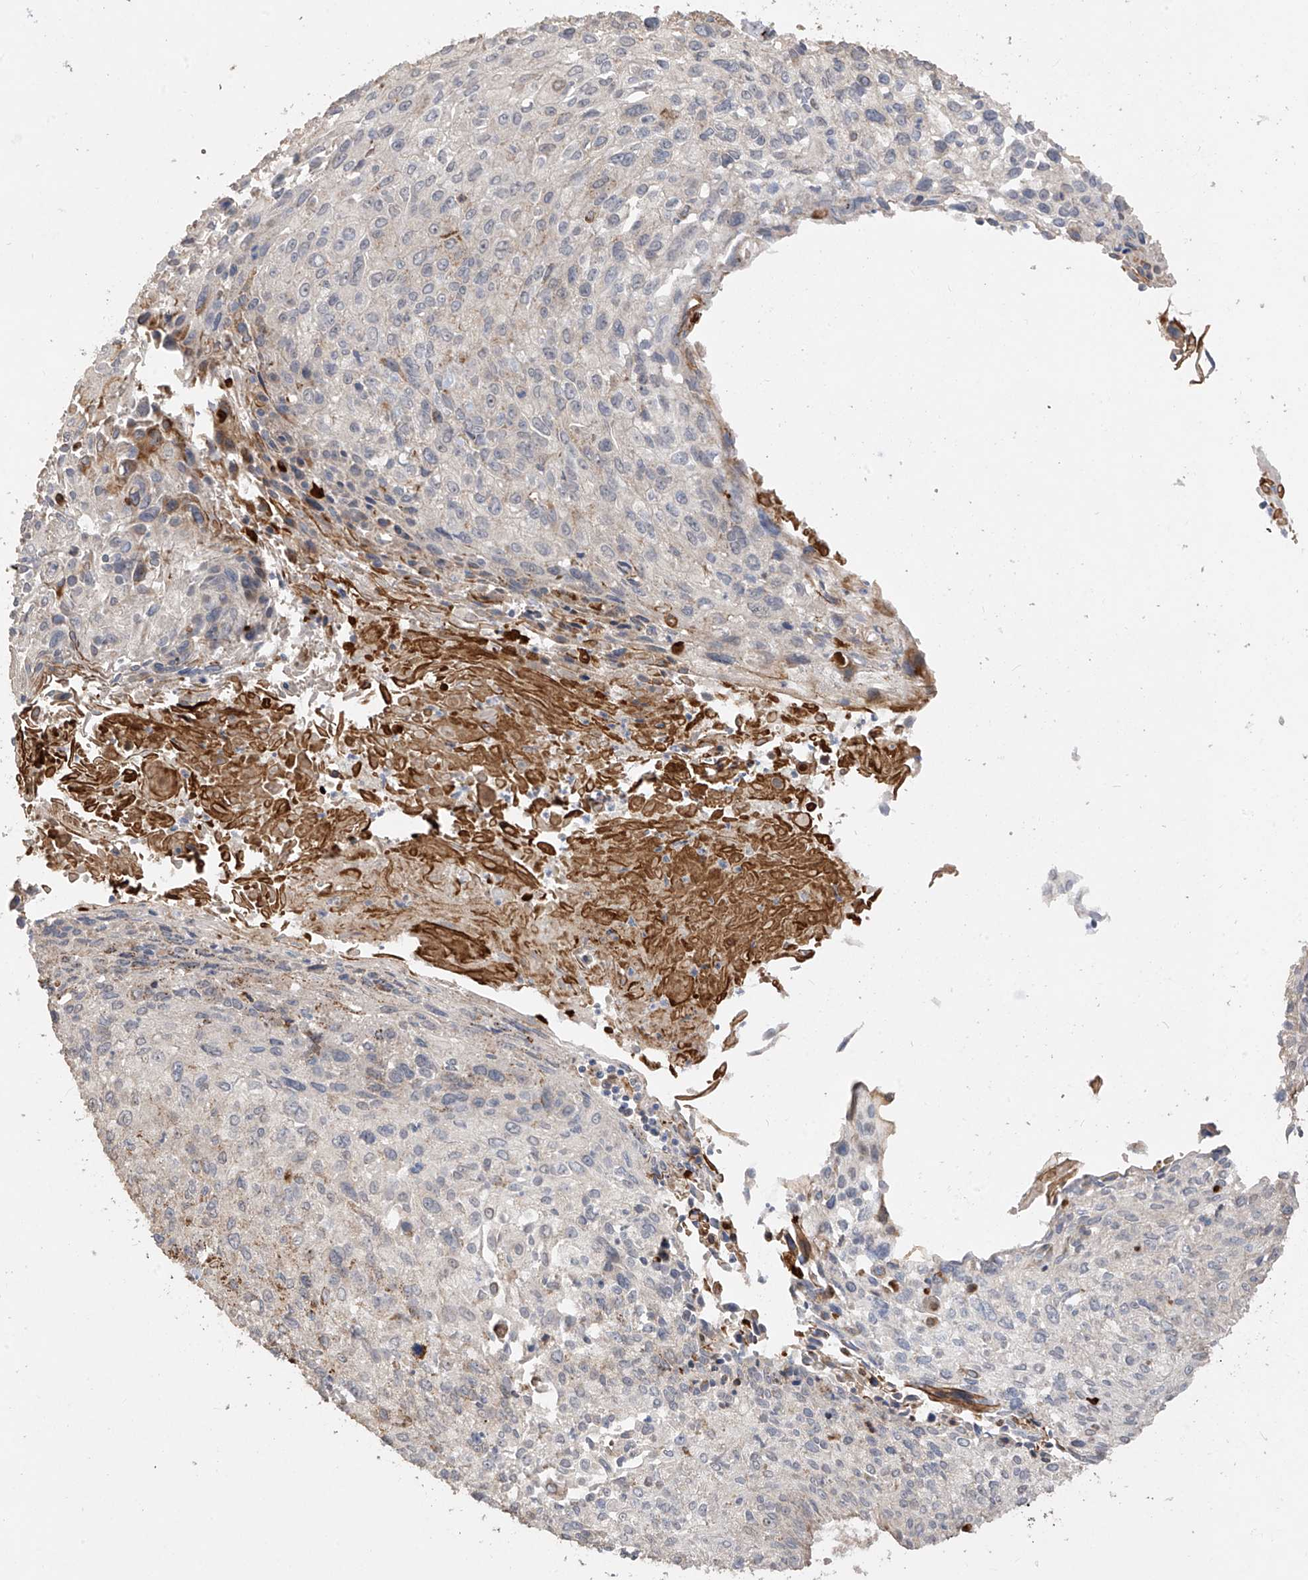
{"staining": {"intensity": "weak", "quantity": "<25%", "location": "cytoplasmic/membranous"}, "tissue": "cervical cancer", "cell_type": "Tumor cells", "image_type": "cancer", "snomed": [{"axis": "morphology", "description": "Squamous cell carcinoma, NOS"}, {"axis": "topography", "description": "Cervix"}], "caption": "Protein analysis of cervical cancer displays no significant positivity in tumor cells. (DAB immunohistochemistry (IHC) with hematoxylin counter stain).", "gene": "DCDC2", "patient": {"sex": "female", "age": 51}}